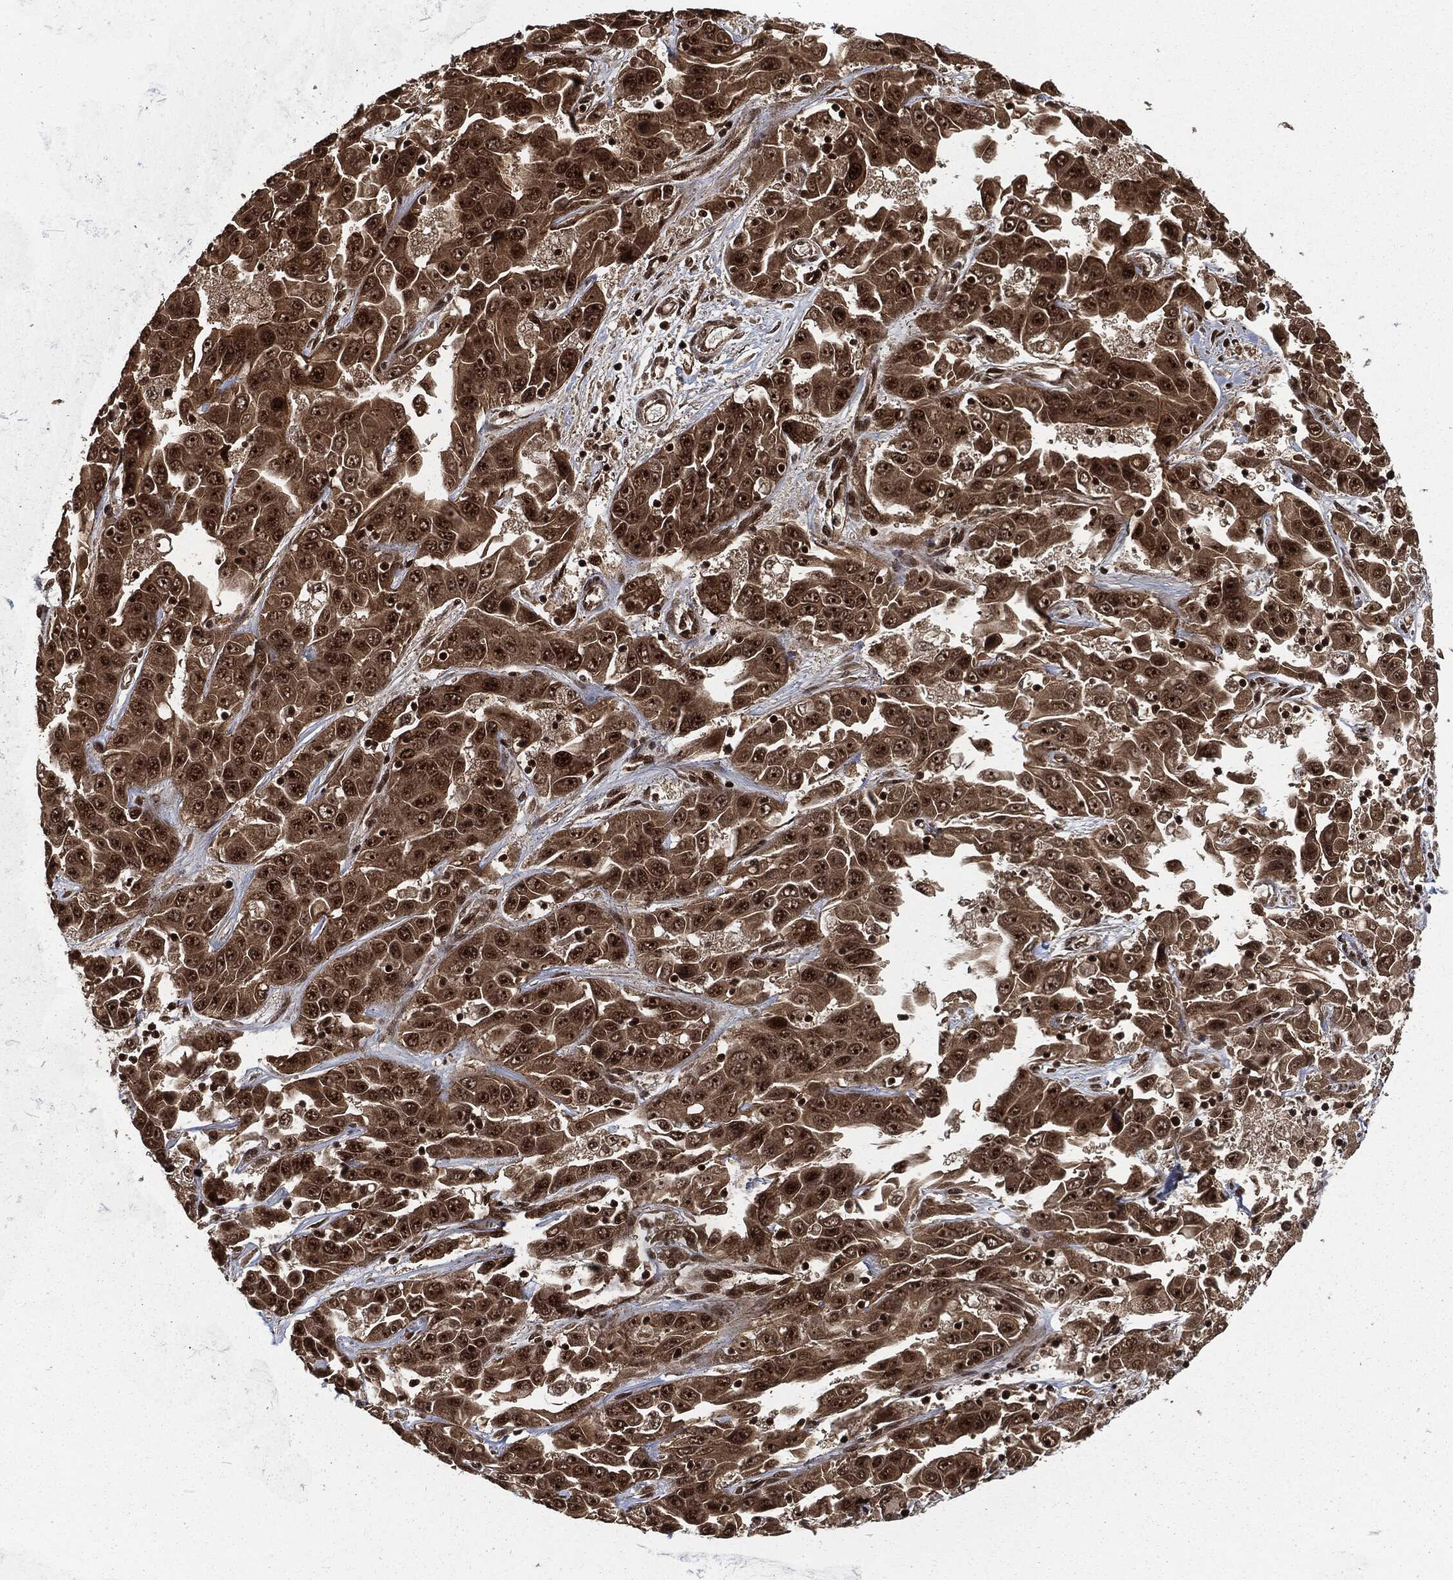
{"staining": {"intensity": "strong", "quantity": "25%-75%", "location": "cytoplasmic/membranous,nuclear"}, "tissue": "liver cancer", "cell_type": "Tumor cells", "image_type": "cancer", "snomed": [{"axis": "morphology", "description": "Cholangiocarcinoma"}, {"axis": "topography", "description": "Liver"}], "caption": "Strong cytoplasmic/membranous and nuclear positivity for a protein is present in about 25%-75% of tumor cells of liver cancer (cholangiocarcinoma) using immunohistochemistry.", "gene": "NGRN", "patient": {"sex": "female", "age": 52}}